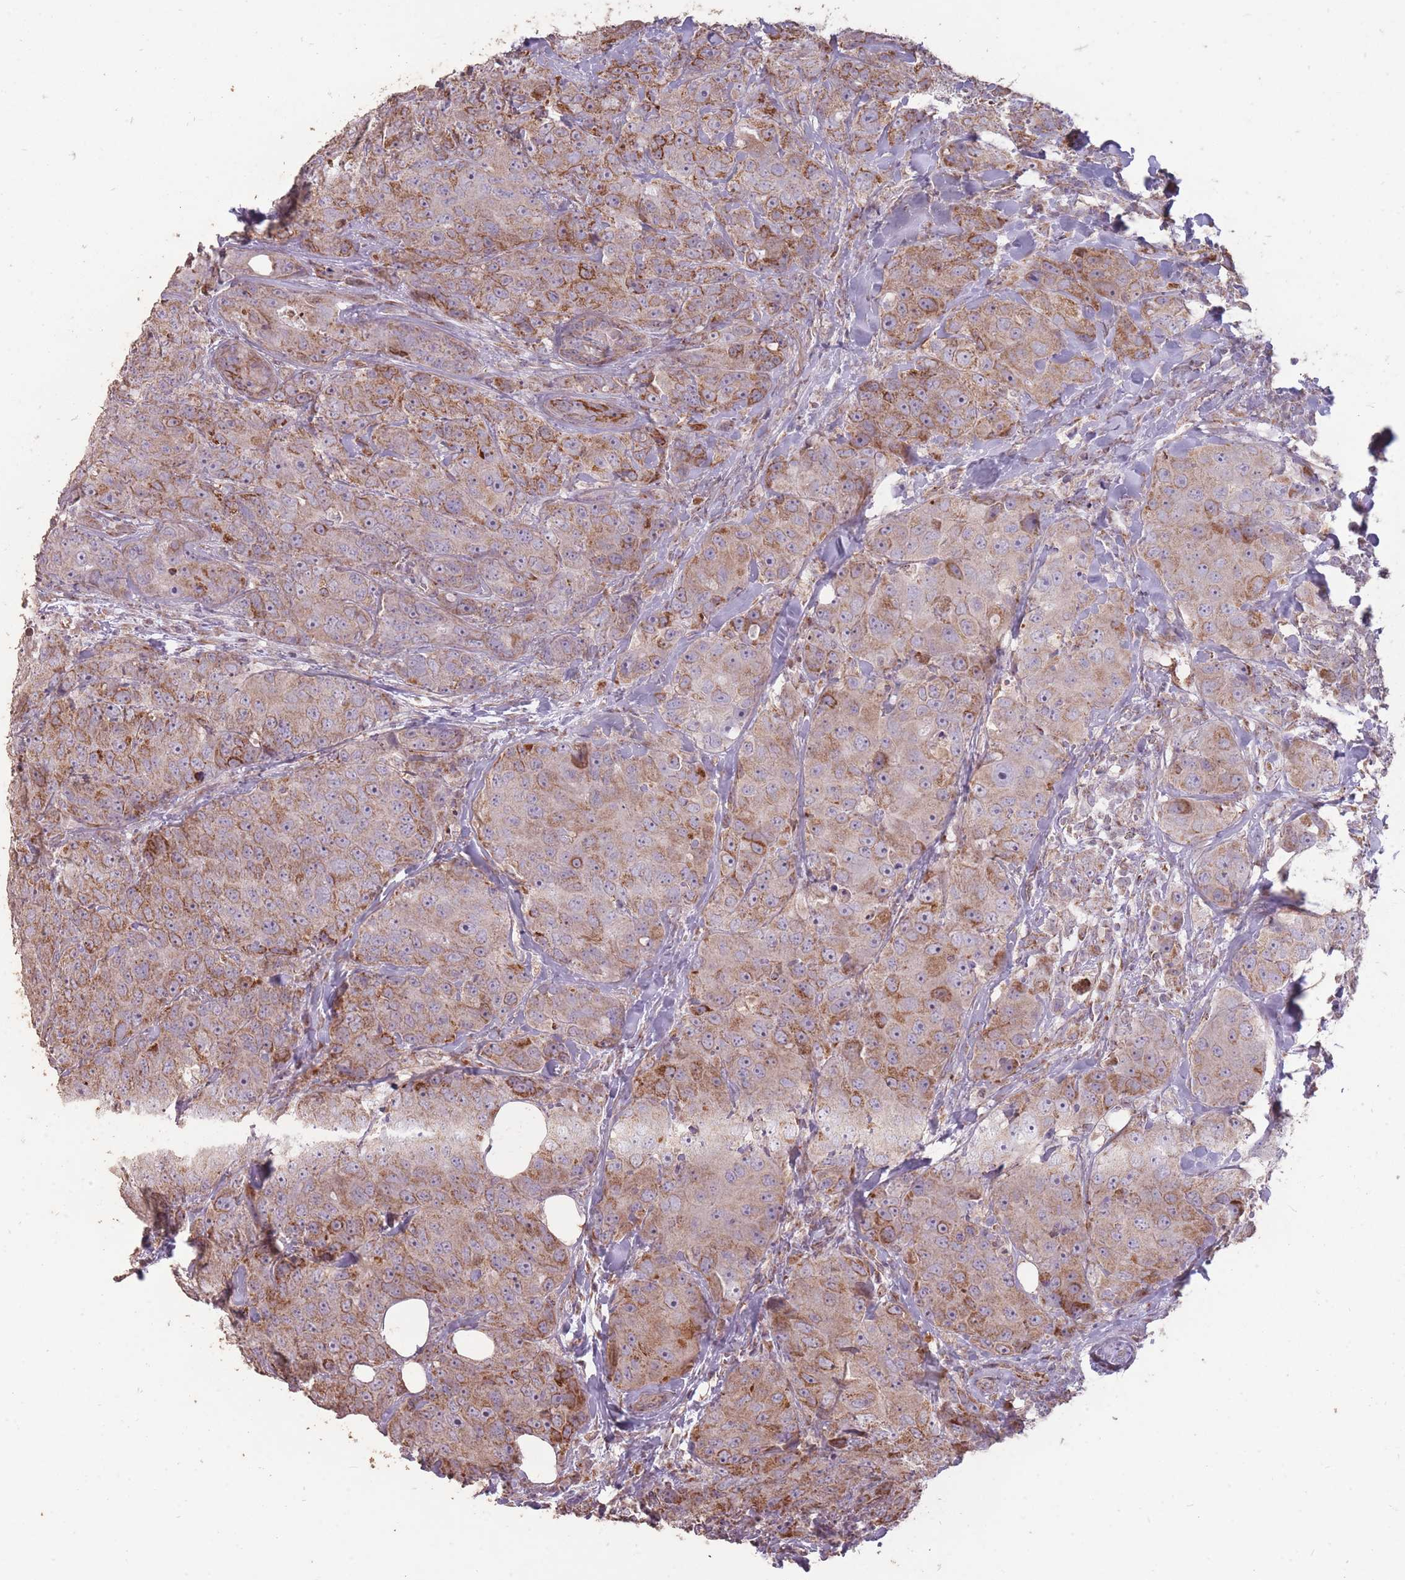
{"staining": {"intensity": "strong", "quantity": "25%-75%", "location": "cytoplasmic/membranous"}, "tissue": "breast cancer", "cell_type": "Tumor cells", "image_type": "cancer", "snomed": [{"axis": "morphology", "description": "Duct carcinoma"}, {"axis": "topography", "description": "Breast"}], "caption": "Tumor cells demonstrate high levels of strong cytoplasmic/membranous staining in approximately 25%-75% of cells in human breast cancer. Nuclei are stained in blue.", "gene": "CNOT8", "patient": {"sex": "female", "age": 43}}